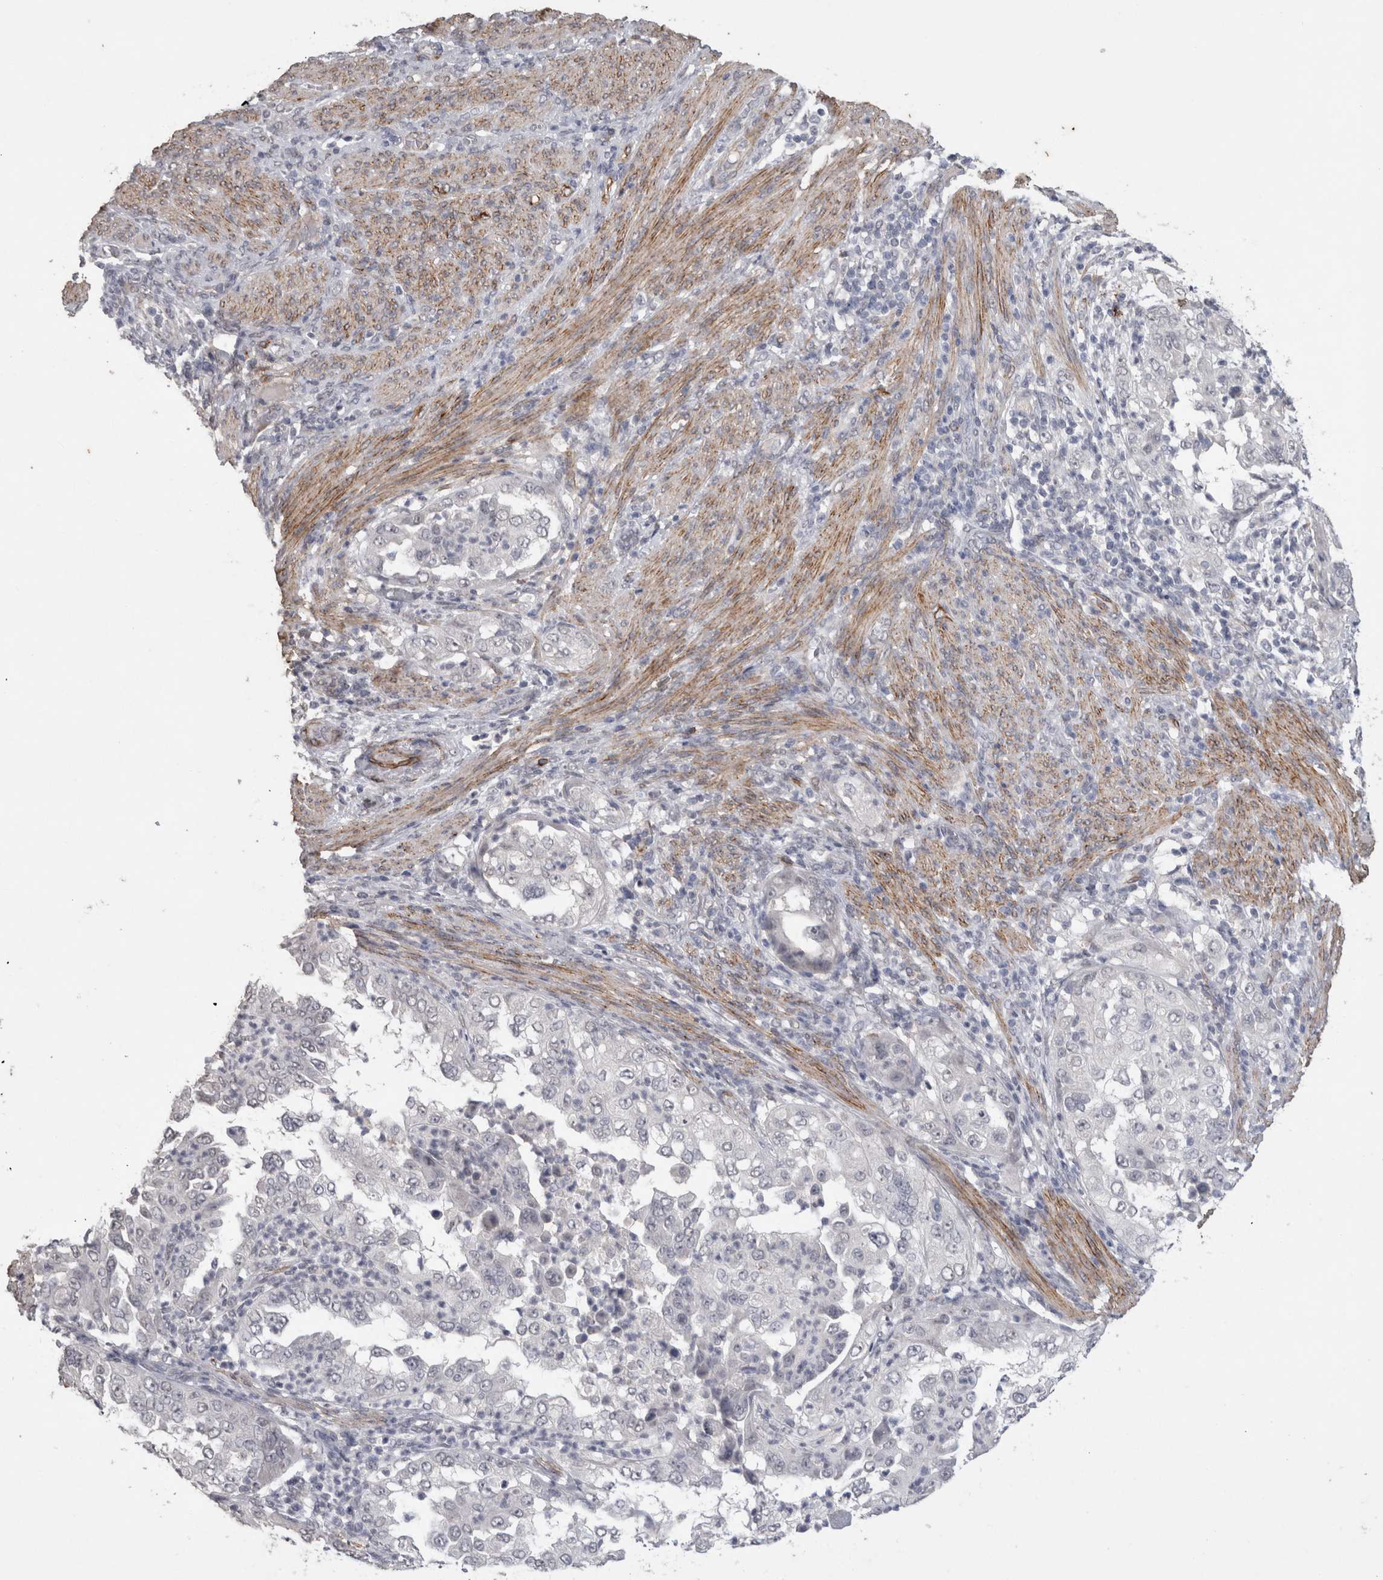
{"staining": {"intensity": "negative", "quantity": "none", "location": "none"}, "tissue": "endometrial cancer", "cell_type": "Tumor cells", "image_type": "cancer", "snomed": [{"axis": "morphology", "description": "Adenocarcinoma, NOS"}, {"axis": "topography", "description": "Endometrium"}], "caption": "IHC micrograph of human endometrial cancer stained for a protein (brown), which demonstrates no expression in tumor cells.", "gene": "CDH13", "patient": {"sex": "female", "age": 85}}